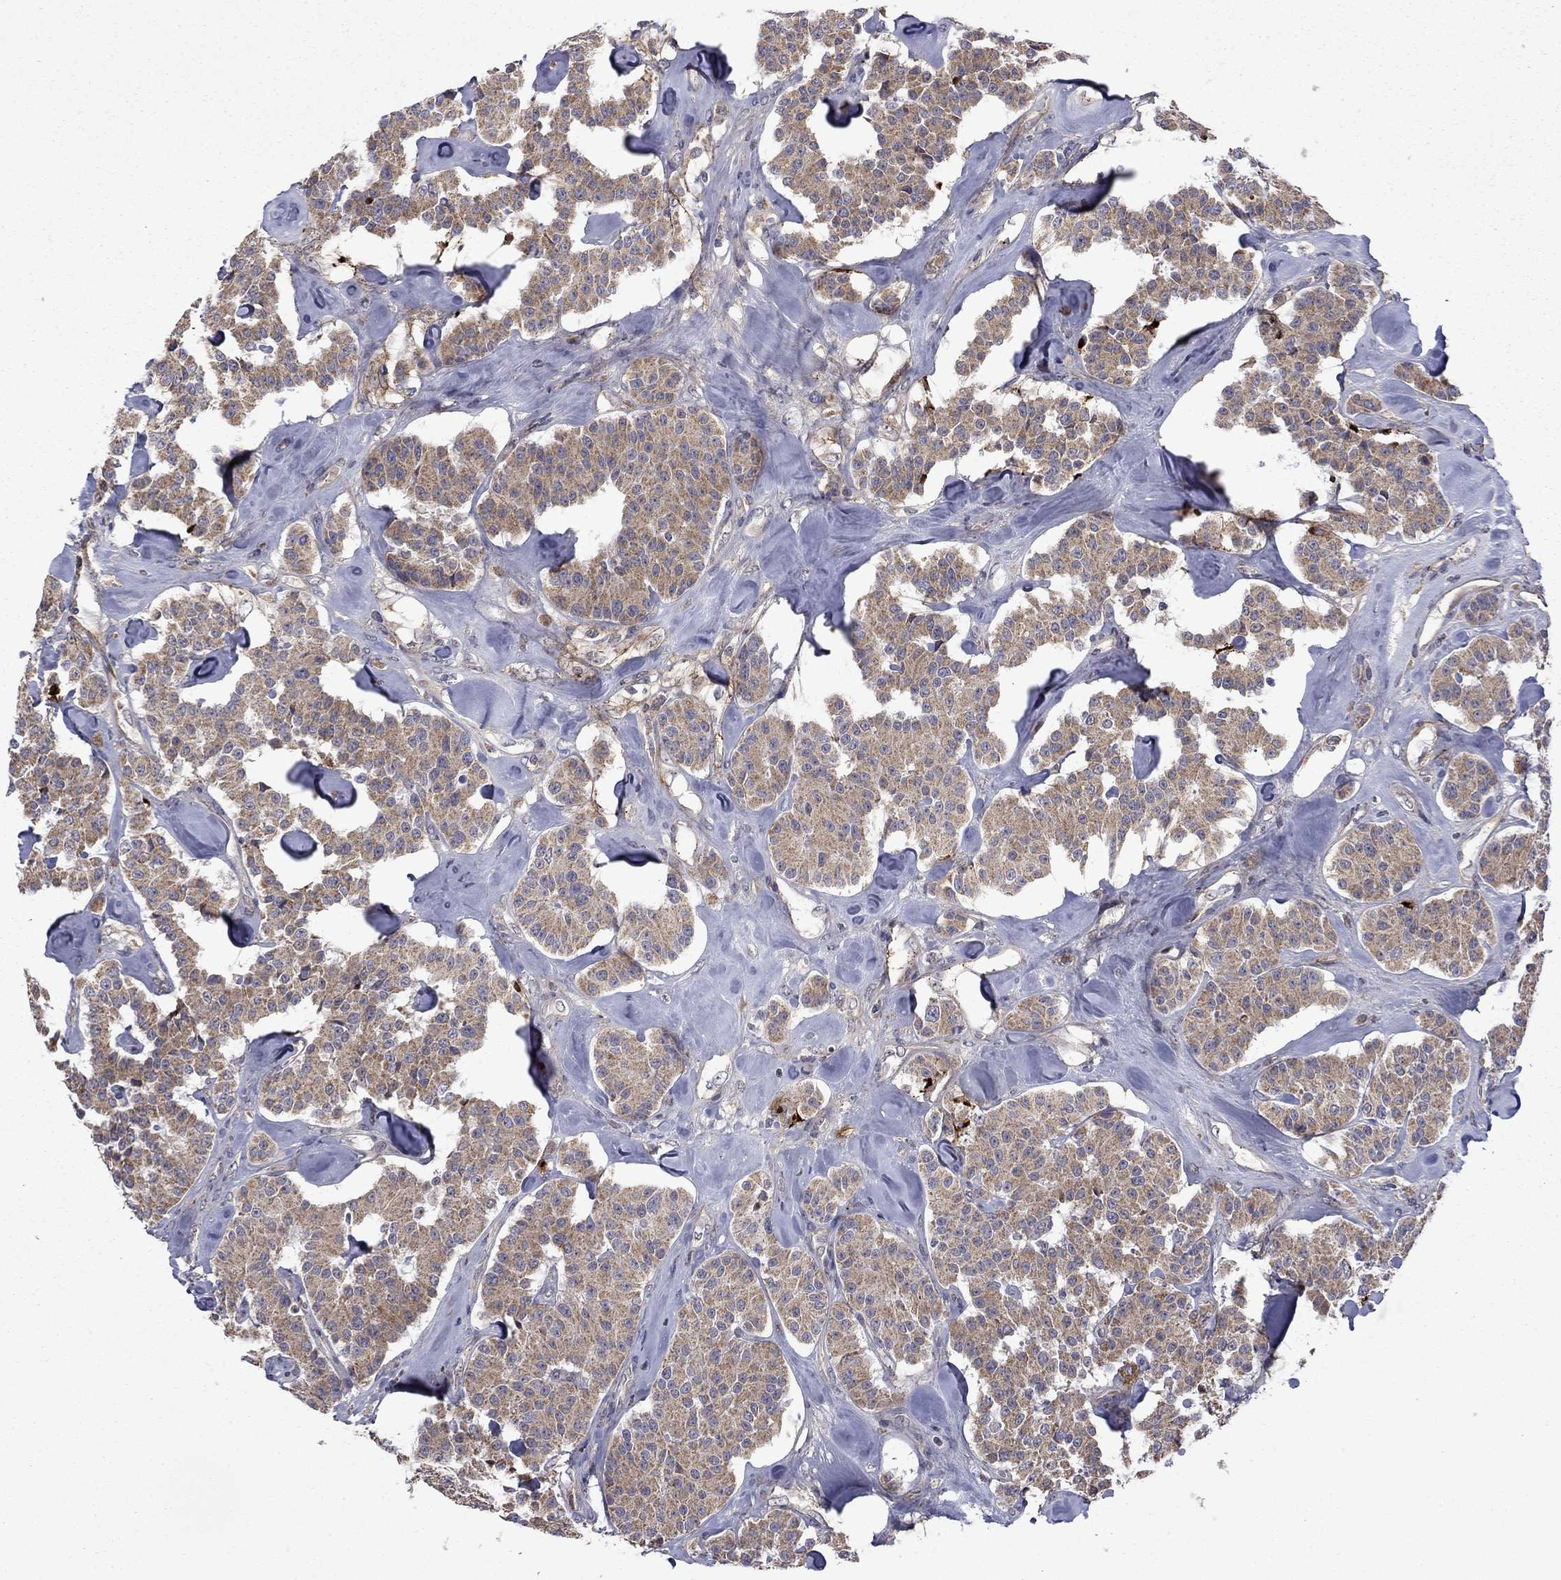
{"staining": {"intensity": "weak", "quantity": ">75%", "location": "cytoplasmic/membranous"}, "tissue": "carcinoid", "cell_type": "Tumor cells", "image_type": "cancer", "snomed": [{"axis": "morphology", "description": "Carcinoid, malignant, NOS"}, {"axis": "topography", "description": "Pancreas"}], "caption": "Brown immunohistochemical staining in human carcinoid displays weak cytoplasmic/membranous expression in about >75% of tumor cells. (Brightfield microscopy of DAB IHC at high magnification).", "gene": "DOP1B", "patient": {"sex": "male", "age": 41}}